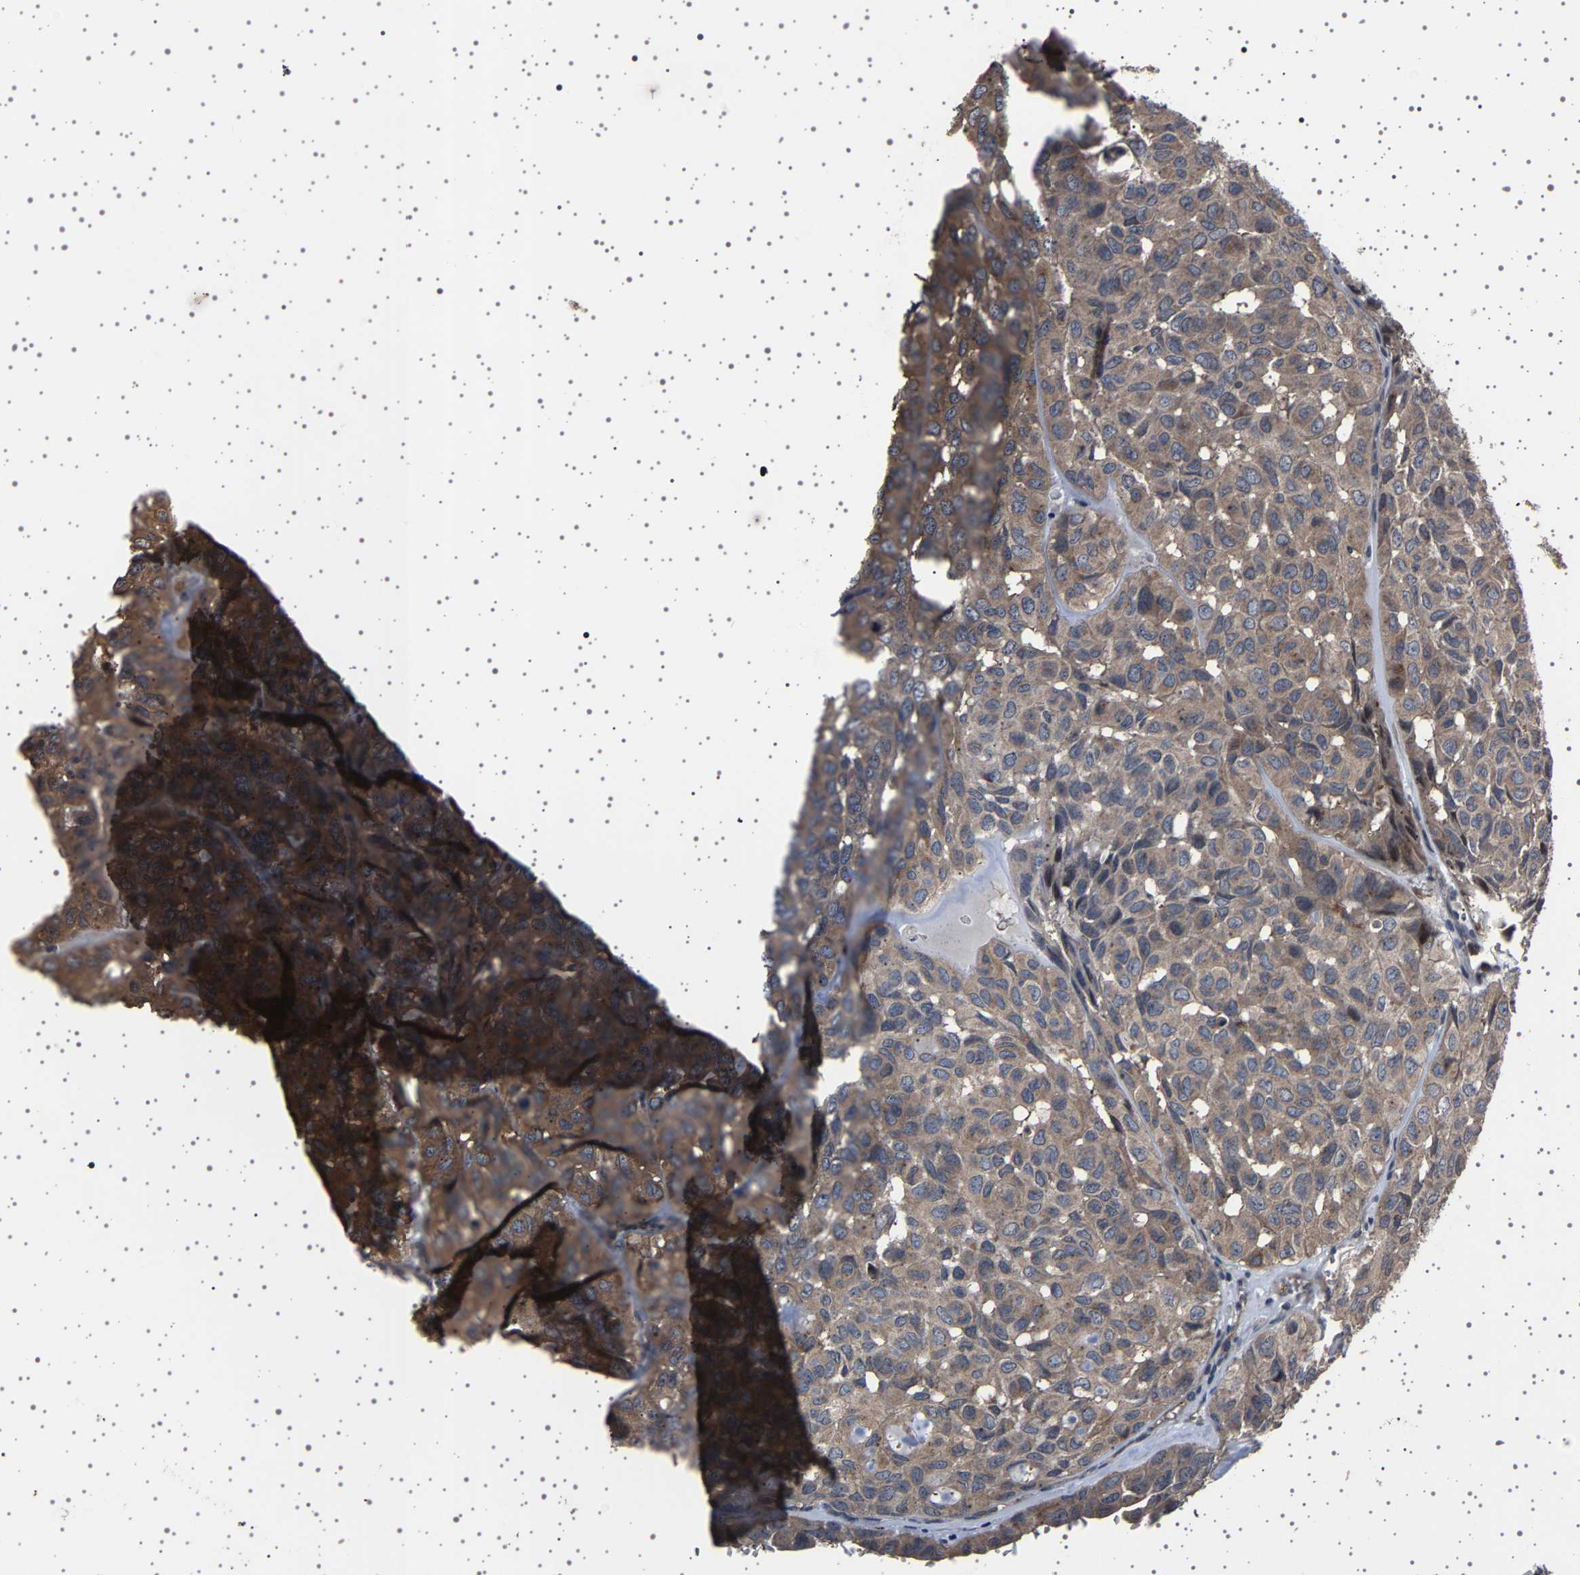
{"staining": {"intensity": "weak", "quantity": ">75%", "location": "cytoplasmic/membranous"}, "tissue": "head and neck cancer", "cell_type": "Tumor cells", "image_type": "cancer", "snomed": [{"axis": "morphology", "description": "Adenocarcinoma, NOS"}, {"axis": "topography", "description": "Salivary gland, NOS"}, {"axis": "topography", "description": "Head-Neck"}], "caption": "Head and neck cancer (adenocarcinoma) stained for a protein (brown) displays weak cytoplasmic/membranous positive staining in about >75% of tumor cells.", "gene": "NCKAP1", "patient": {"sex": "female", "age": 76}}